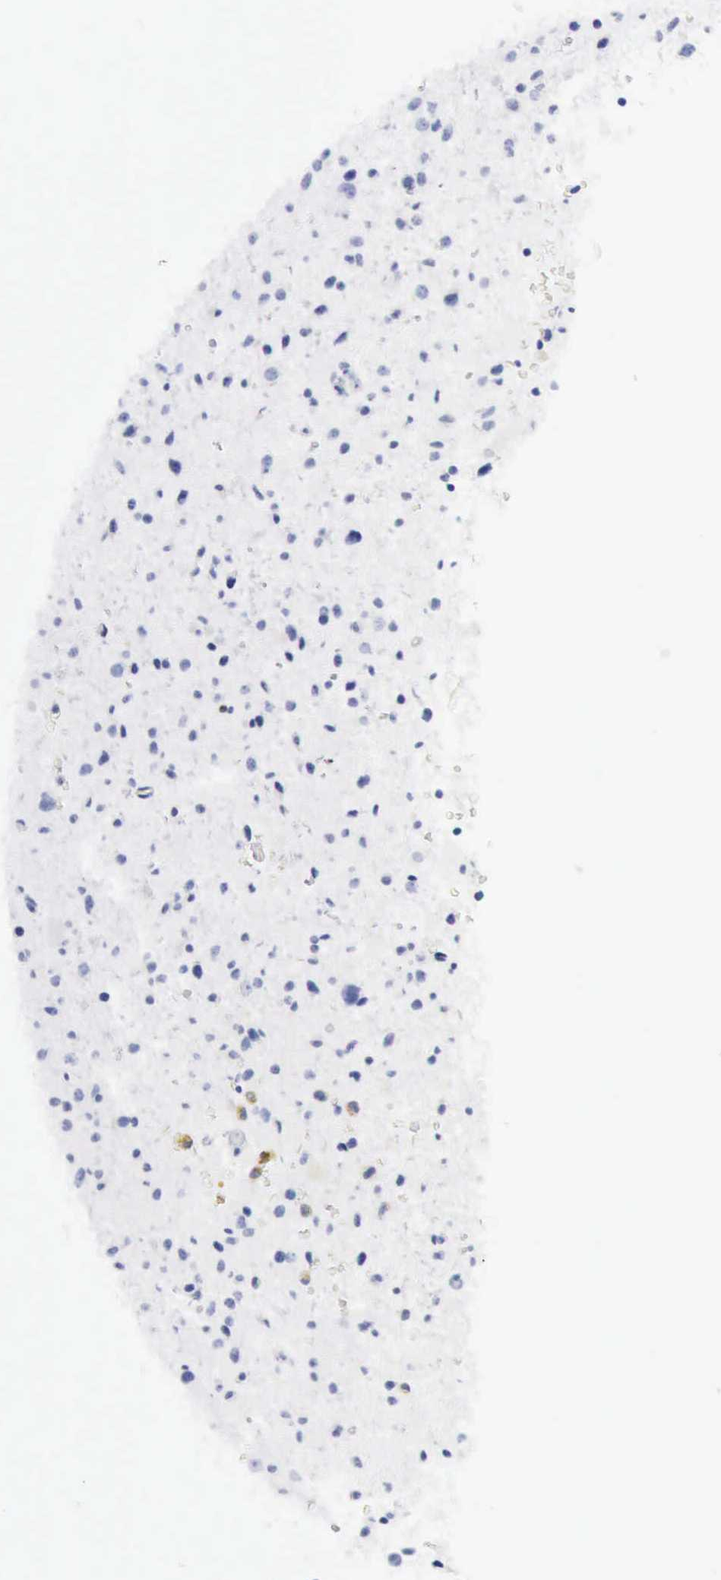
{"staining": {"intensity": "negative", "quantity": "none", "location": "none"}, "tissue": "glioma", "cell_type": "Tumor cells", "image_type": "cancer", "snomed": [{"axis": "morphology", "description": "Glioma, malignant, Low grade"}, {"axis": "topography", "description": "Brain"}], "caption": "The micrograph demonstrates no significant positivity in tumor cells of low-grade glioma (malignant).", "gene": "GZMB", "patient": {"sex": "female", "age": 46}}